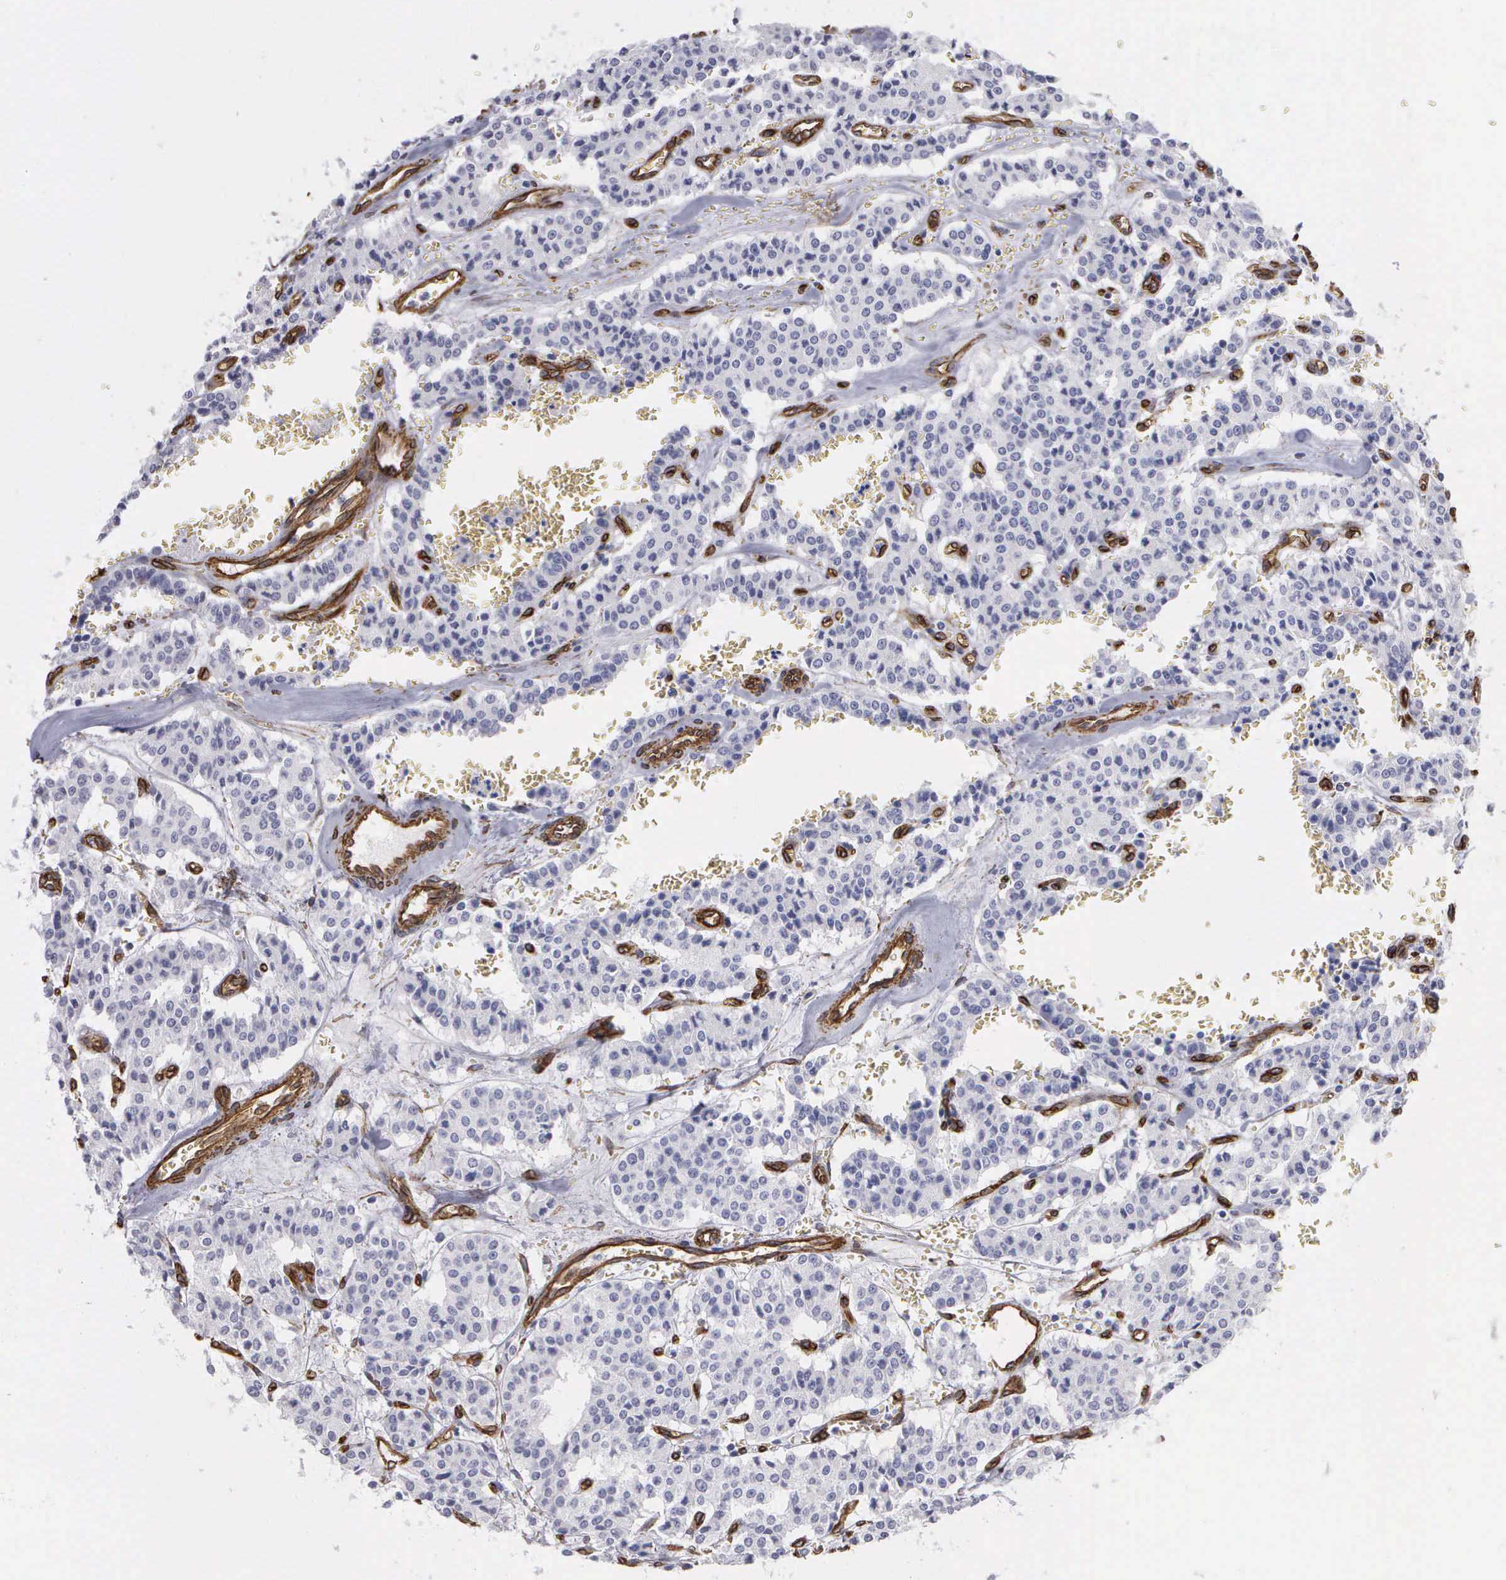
{"staining": {"intensity": "negative", "quantity": "none", "location": "none"}, "tissue": "carcinoid", "cell_type": "Tumor cells", "image_type": "cancer", "snomed": [{"axis": "morphology", "description": "Carcinoid, malignant, NOS"}, {"axis": "topography", "description": "Bronchus"}], "caption": "Malignant carcinoid stained for a protein using immunohistochemistry displays no positivity tumor cells.", "gene": "MAGEB10", "patient": {"sex": "male", "age": 55}}